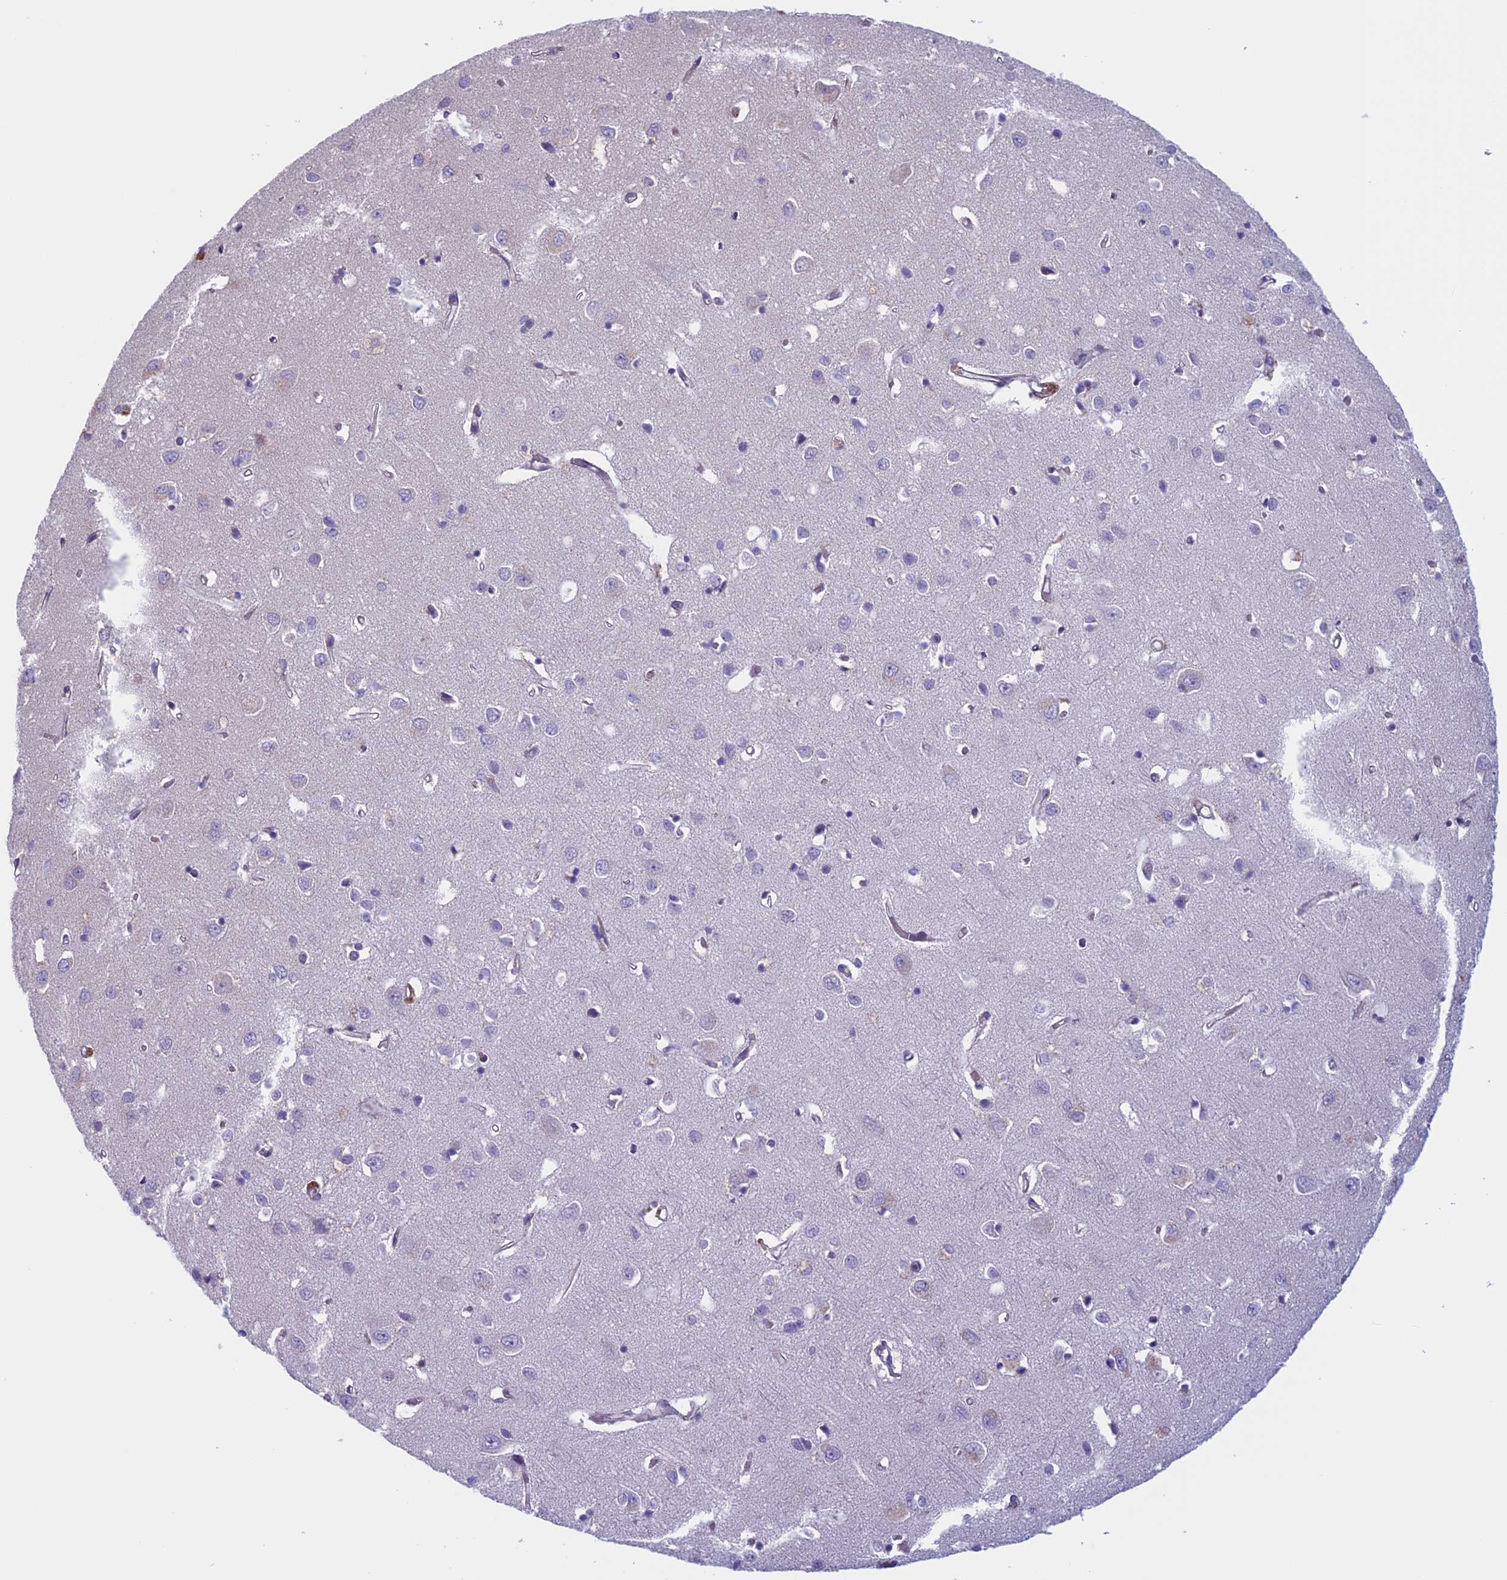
{"staining": {"intensity": "negative", "quantity": "none", "location": "none"}, "tissue": "cerebral cortex", "cell_type": "Endothelial cells", "image_type": "normal", "snomed": [{"axis": "morphology", "description": "Normal tissue, NOS"}, {"axis": "topography", "description": "Cerebral cortex"}], "caption": "Immunohistochemistry (IHC) image of unremarkable cerebral cortex: cerebral cortex stained with DAB (3,3'-diaminobenzidine) demonstrates no significant protein staining in endothelial cells.", "gene": "CNOT6L", "patient": {"sex": "female", "age": 64}}